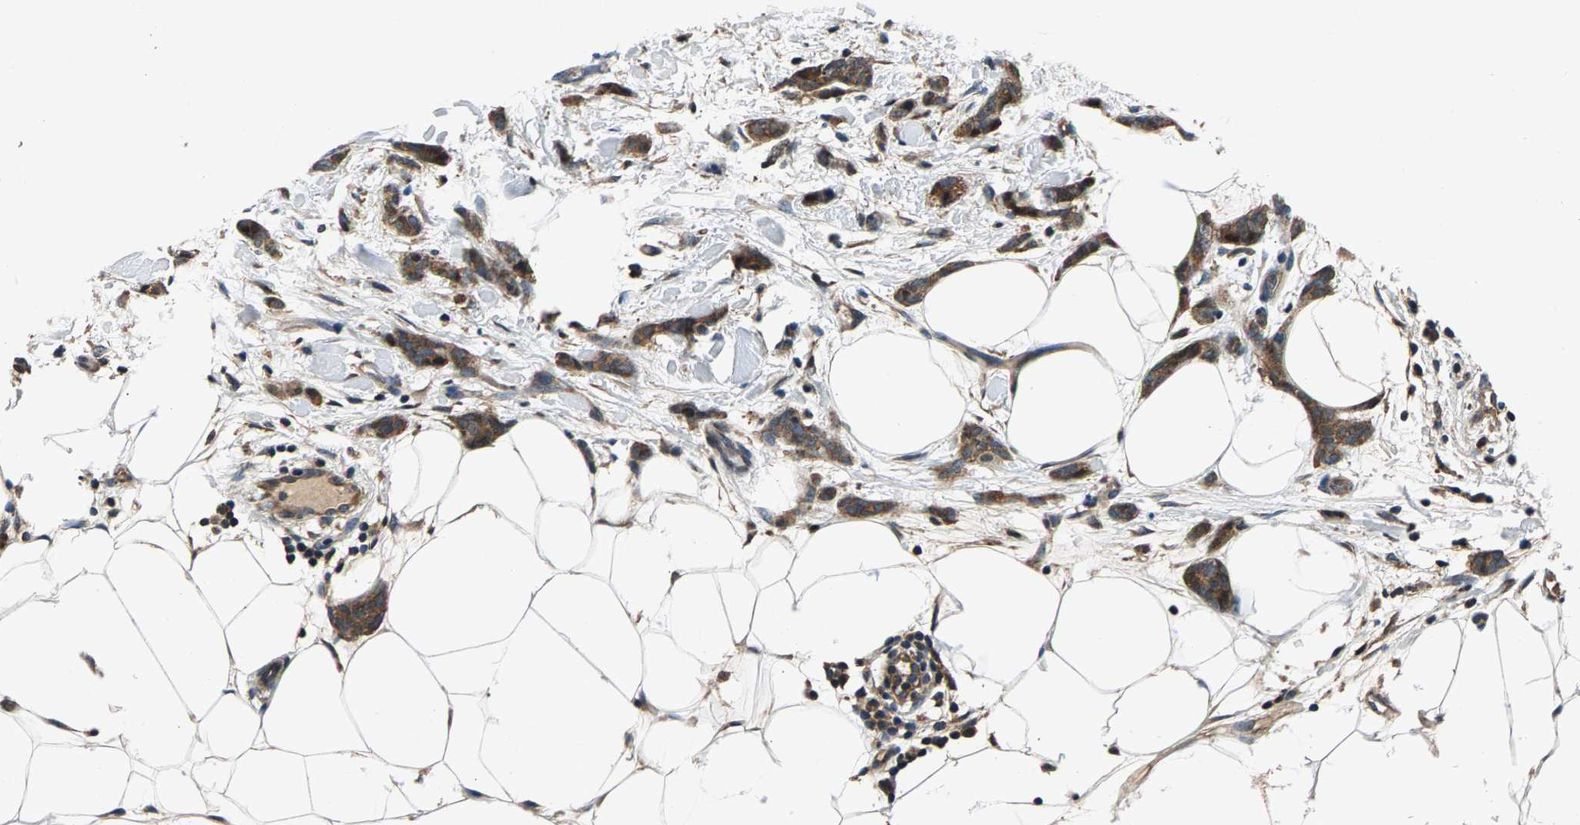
{"staining": {"intensity": "moderate", "quantity": ">75%", "location": "cytoplasmic/membranous"}, "tissue": "breast cancer", "cell_type": "Tumor cells", "image_type": "cancer", "snomed": [{"axis": "morphology", "description": "Lobular carcinoma"}, {"axis": "topography", "description": "Skin"}, {"axis": "topography", "description": "Breast"}], "caption": "DAB immunohistochemical staining of human breast cancer displays moderate cytoplasmic/membranous protein expression in about >75% of tumor cells.", "gene": "FAM78A", "patient": {"sex": "female", "age": 46}}